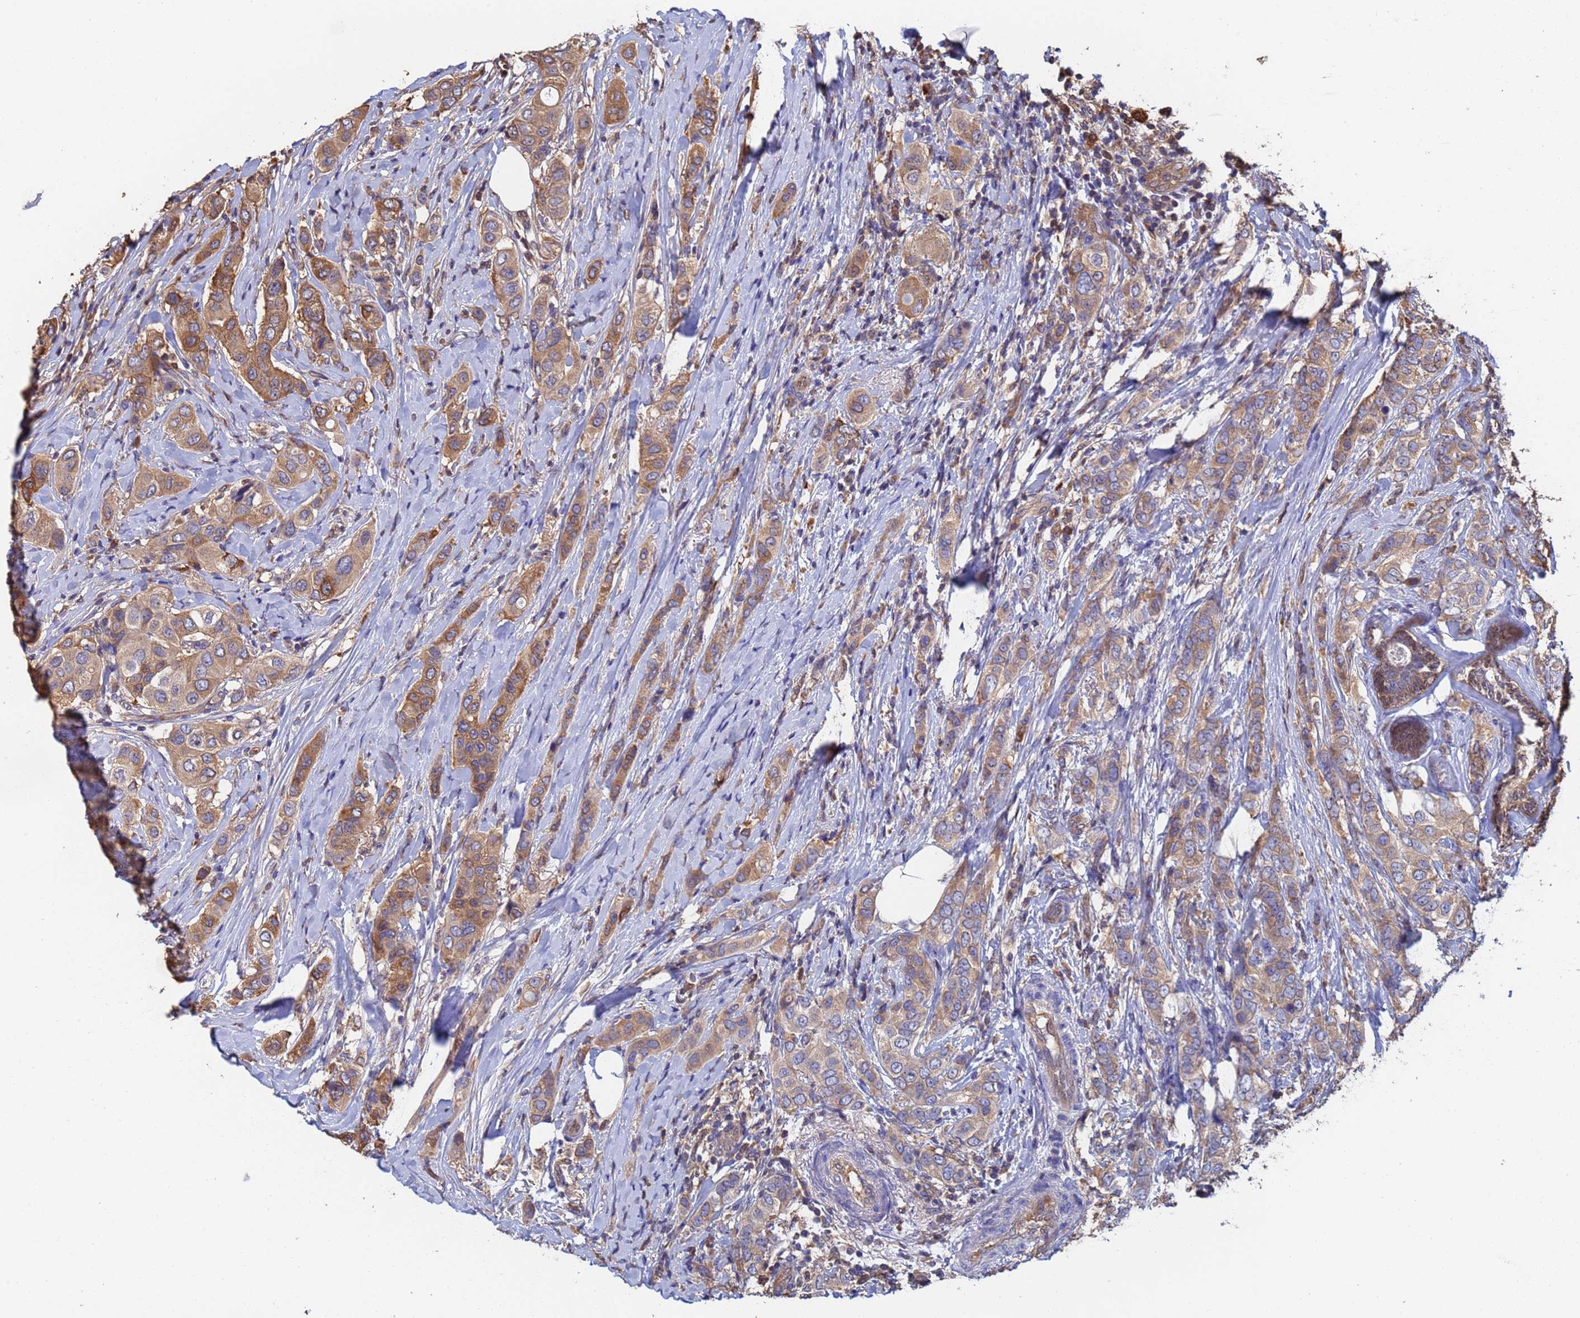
{"staining": {"intensity": "moderate", "quantity": ">75%", "location": "cytoplasmic/membranous"}, "tissue": "breast cancer", "cell_type": "Tumor cells", "image_type": "cancer", "snomed": [{"axis": "morphology", "description": "Lobular carcinoma"}, {"axis": "topography", "description": "Breast"}], "caption": "Brown immunohistochemical staining in human lobular carcinoma (breast) demonstrates moderate cytoplasmic/membranous expression in approximately >75% of tumor cells. Using DAB (3,3'-diaminobenzidine) (brown) and hematoxylin (blue) stains, captured at high magnification using brightfield microscopy.", "gene": "FAM25A", "patient": {"sex": "female", "age": 51}}